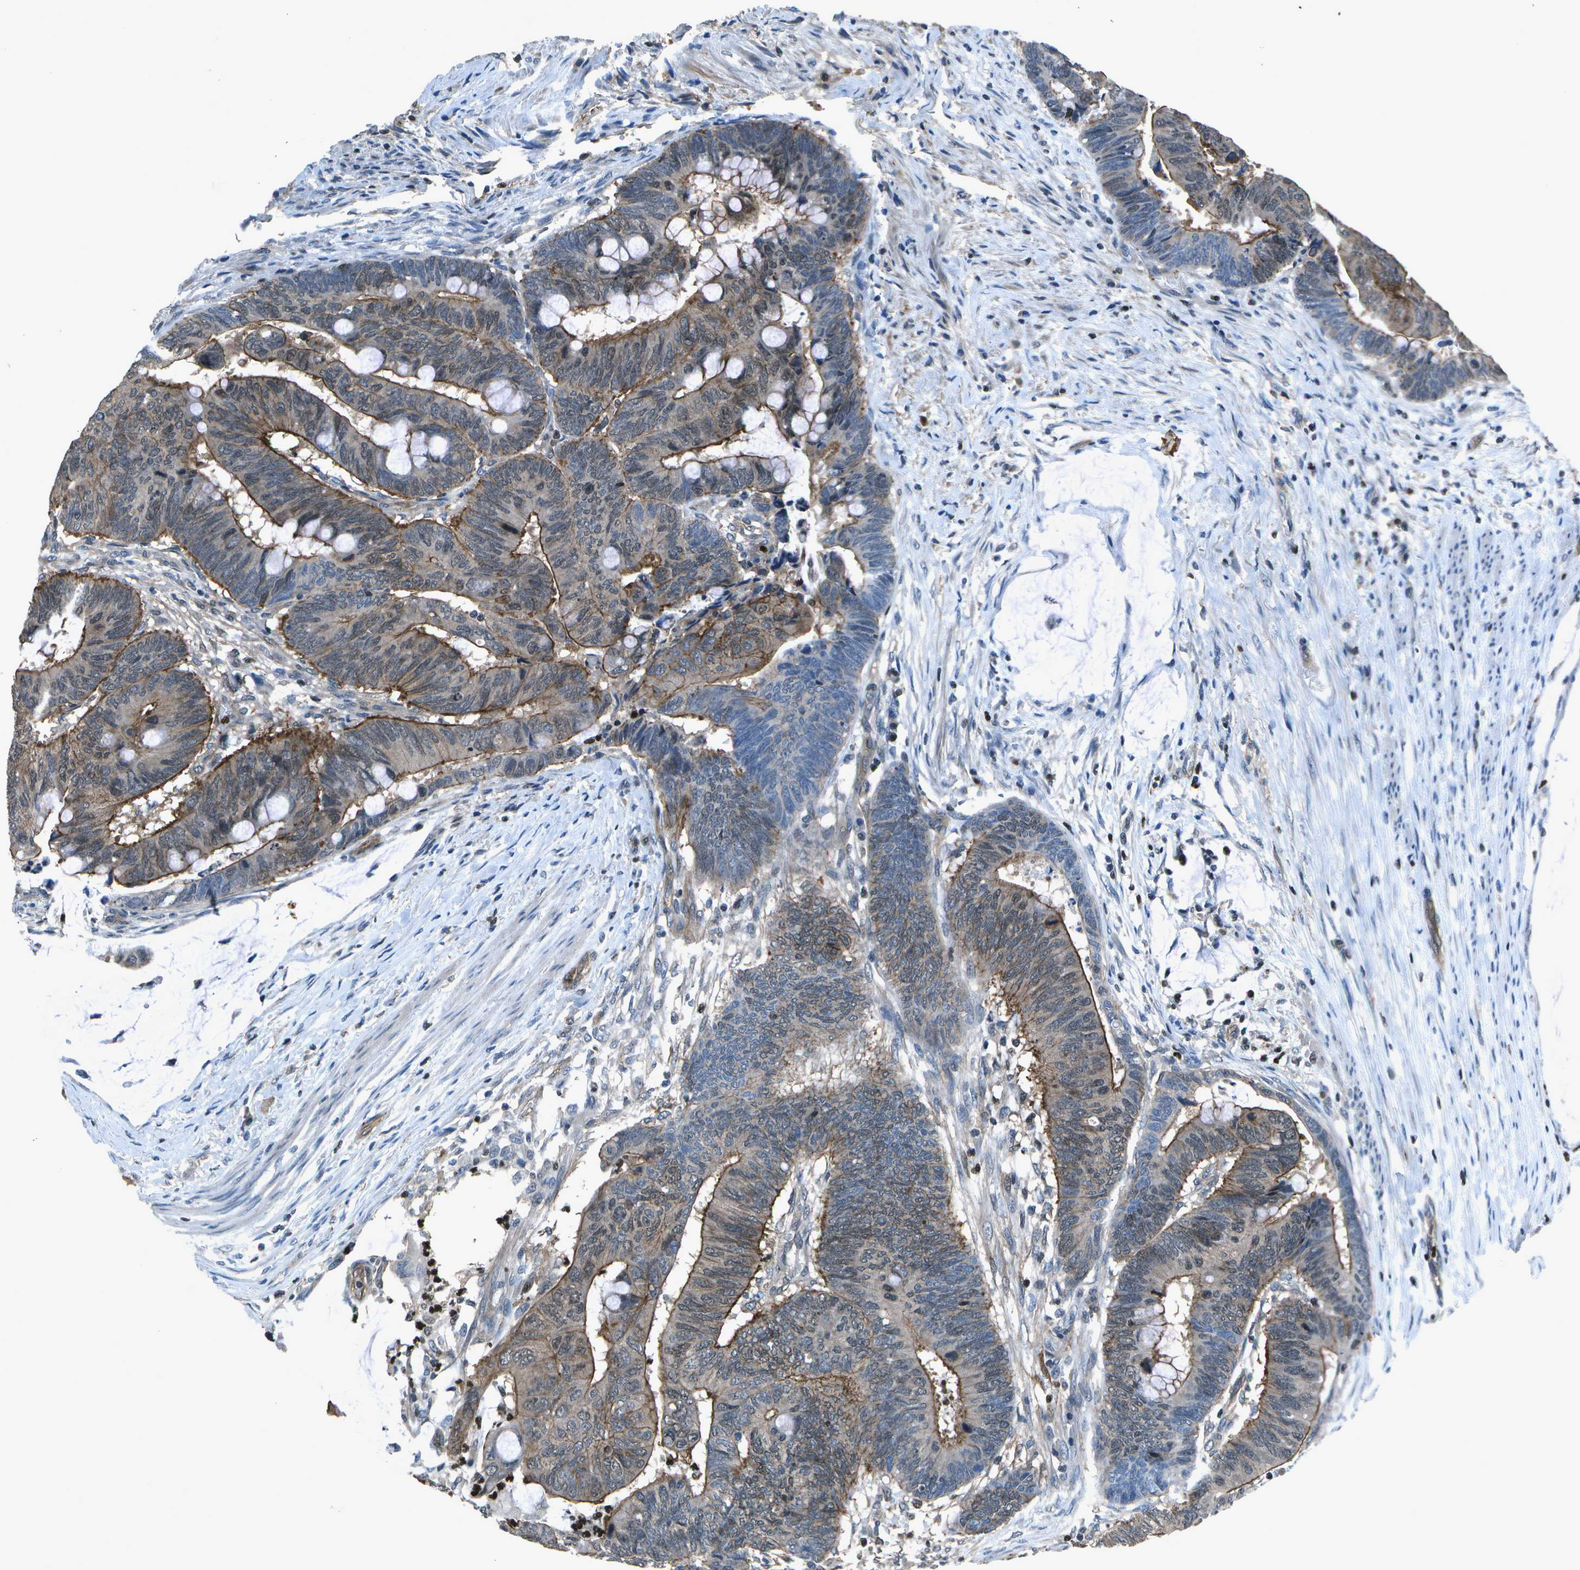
{"staining": {"intensity": "moderate", "quantity": "25%-75%", "location": "cytoplasmic/membranous"}, "tissue": "colorectal cancer", "cell_type": "Tumor cells", "image_type": "cancer", "snomed": [{"axis": "morphology", "description": "Normal tissue, NOS"}, {"axis": "morphology", "description": "Adenocarcinoma, NOS"}, {"axis": "topography", "description": "Rectum"}], "caption": "Protein staining of colorectal cancer tissue displays moderate cytoplasmic/membranous staining in approximately 25%-75% of tumor cells. (DAB (3,3'-diaminobenzidine) IHC with brightfield microscopy, high magnification).", "gene": "PDLIM1", "patient": {"sex": "male", "age": 92}}